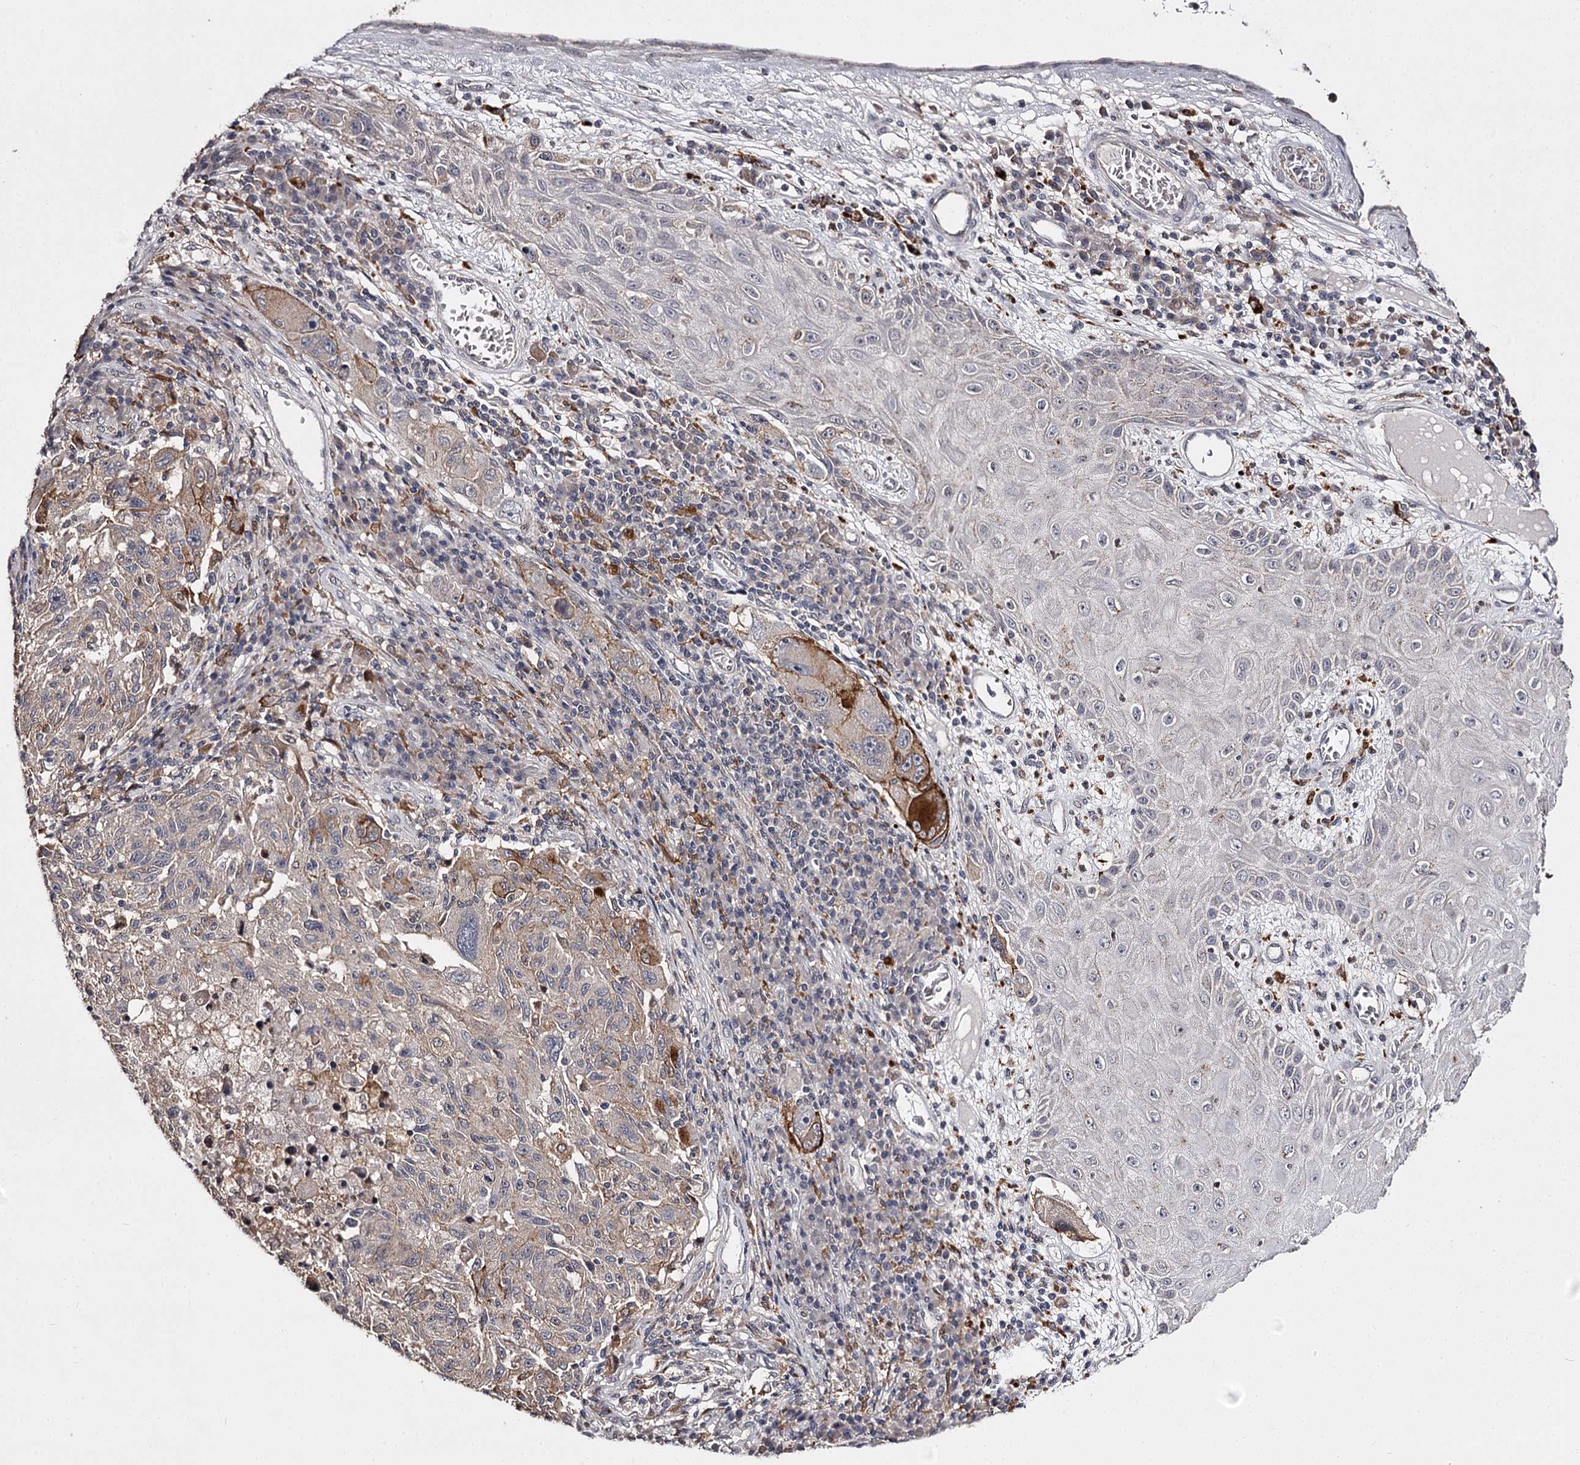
{"staining": {"intensity": "weak", "quantity": "<25%", "location": "cytoplasmic/membranous"}, "tissue": "melanoma", "cell_type": "Tumor cells", "image_type": "cancer", "snomed": [{"axis": "morphology", "description": "Malignant melanoma, NOS"}, {"axis": "topography", "description": "Skin"}], "caption": "Malignant melanoma stained for a protein using IHC displays no staining tumor cells.", "gene": "SLC32A1", "patient": {"sex": "male", "age": 53}}